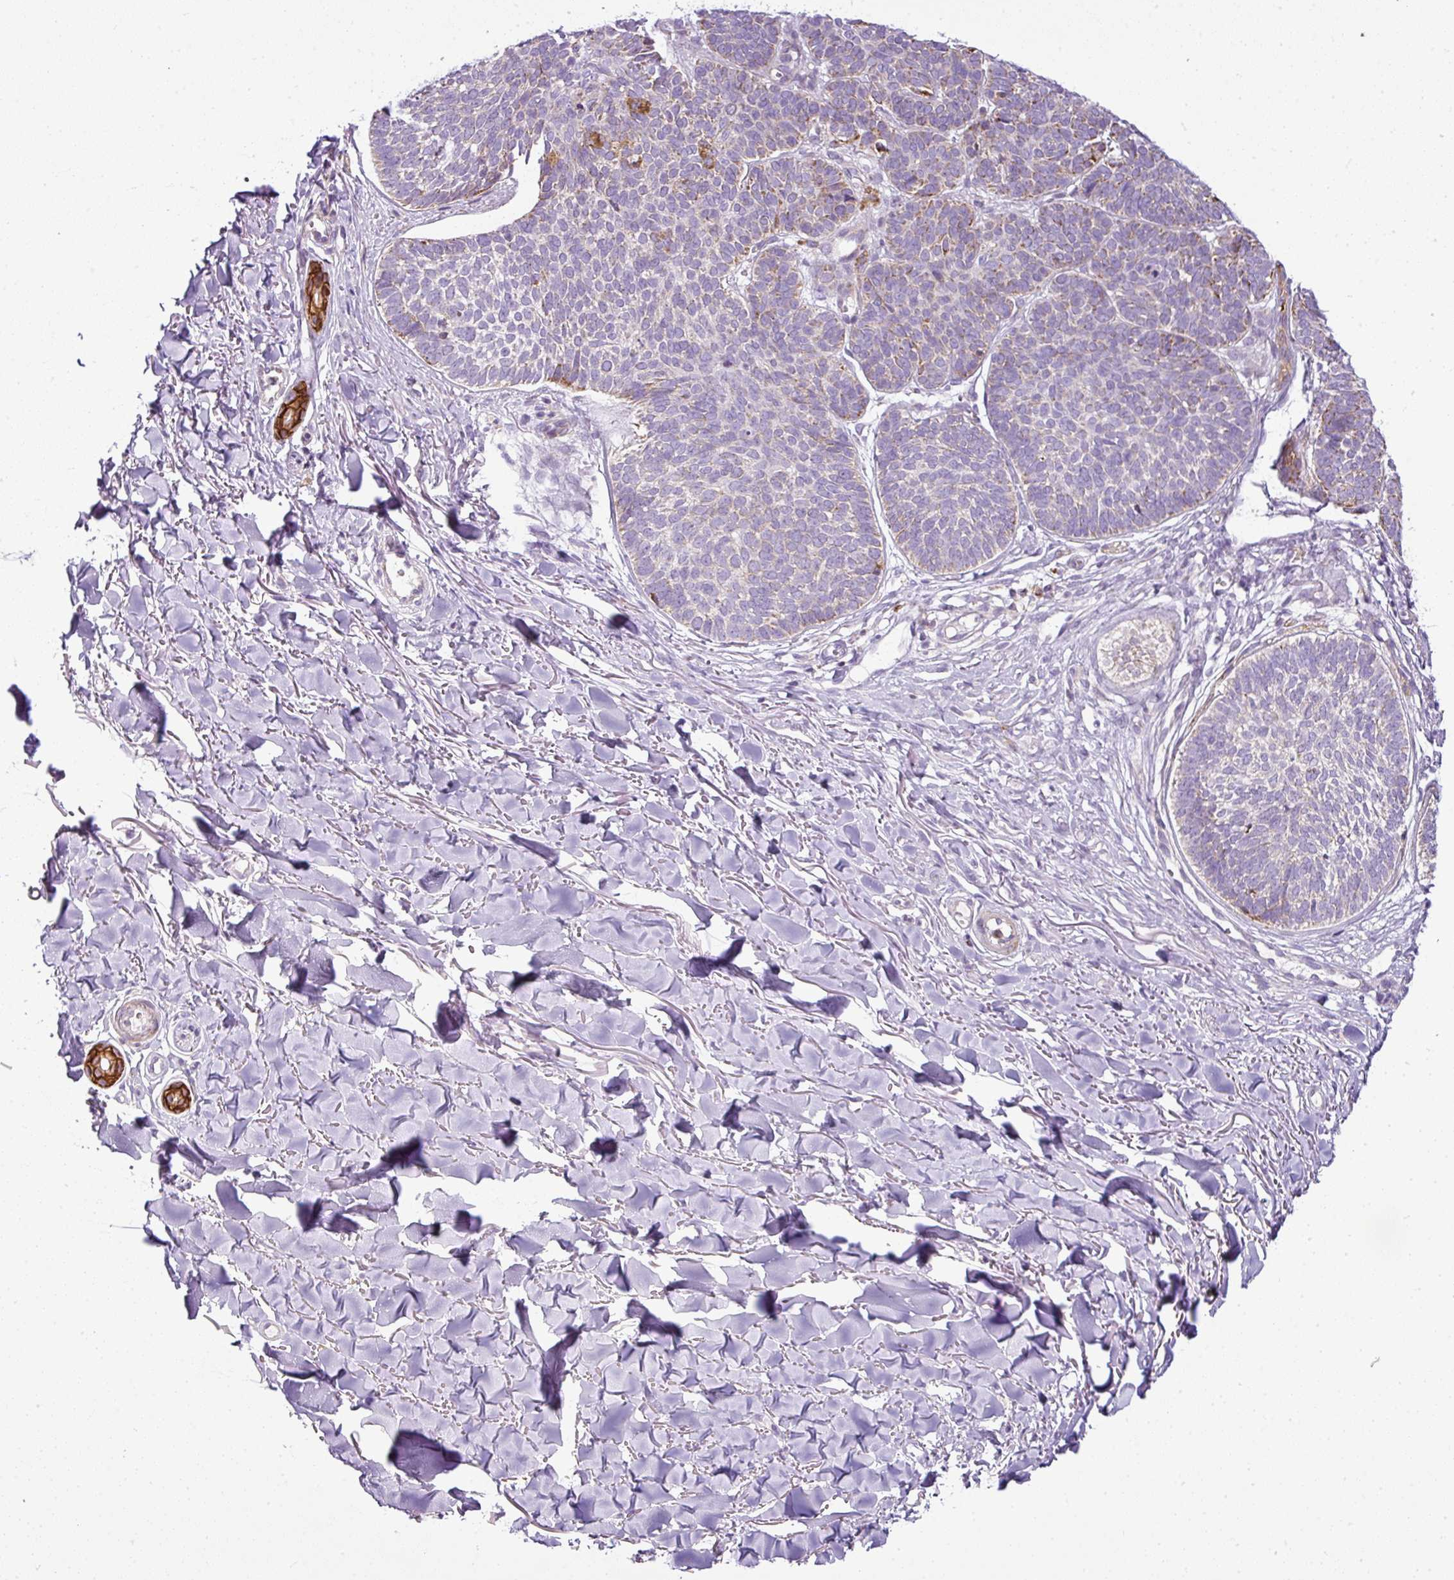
{"staining": {"intensity": "weak", "quantity": "<25%", "location": "cytoplasmic/membranous"}, "tissue": "skin cancer", "cell_type": "Tumor cells", "image_type": "cancer", "snomed": [{"axis": "morphology", "description": "Basal cell carcinoma"}, {"axis": "topography", "description": "Skin"}, {"axis": "topography", "description": "Skin of neck"}, {"axis": "topography", "description": "Skin of shoulder"}, {"axis": "topography", "description": "Skin of back"}], "caption": "Human skin basal cell carcinoma stained for a protein using immunohistochemistry shows no staining in tumor cells.", "gene": "ANKRD18A", "patient": {"sex": "male", "age": 80}}